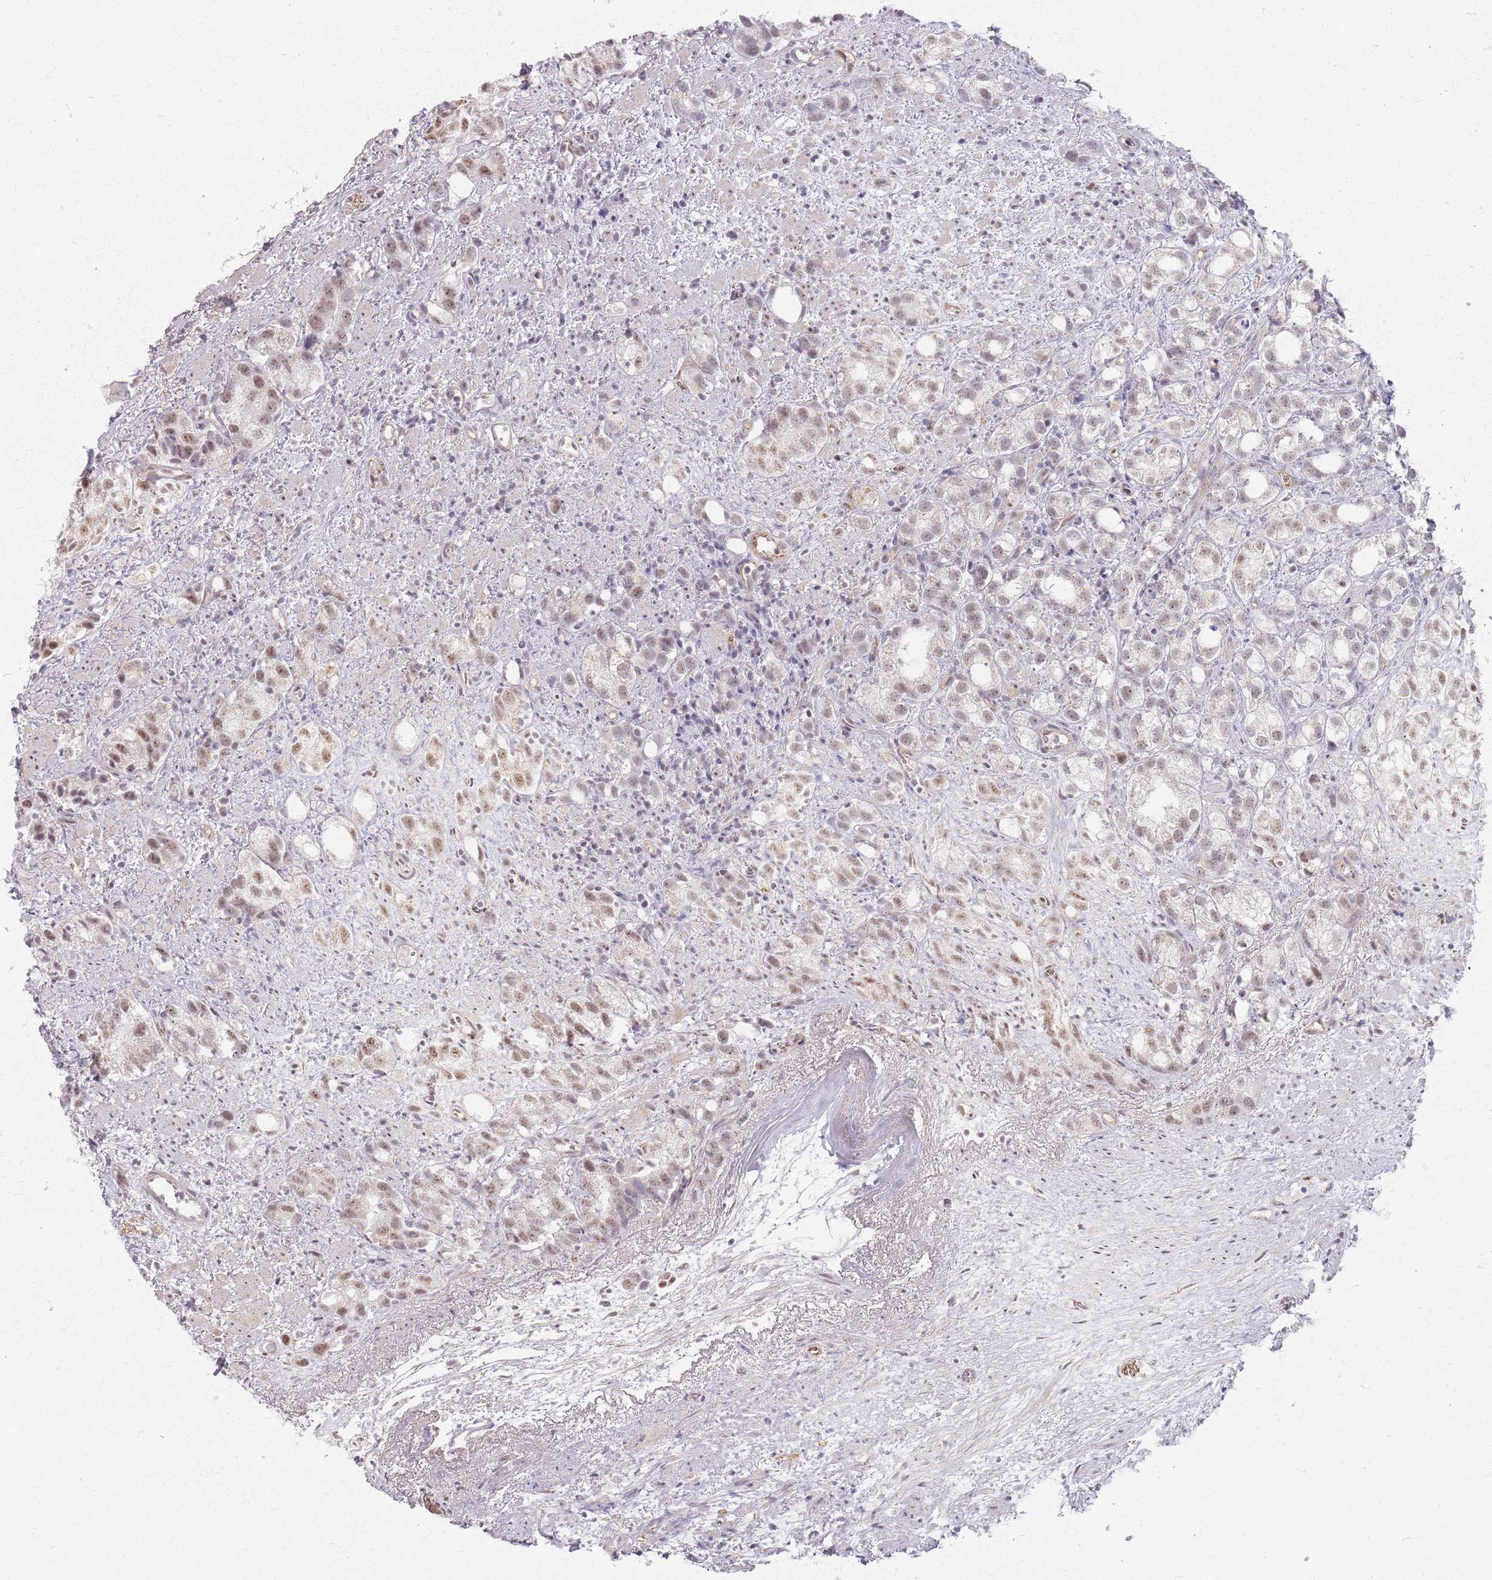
{"staining": {"intensity": "weak", "quantity": ">75%", "location": "nuclear"}, "tissue": "prostate cancer", "cell_type": "Tumor cells", "image_type": "cancer", "snomed": [{"axis": "morphology", "description": "Adenocarcinoma, High grade"}, {"axis": "topography", "description": "Prostate"}], "caption": "A photomicrograph of human adenocarcinoma (high-grade) (prostate) stained for a protein shows weak nuclear brown staining in tumor cells.", "gene": "KCNA5", "patient": {"sex": "male", "age": 82}}